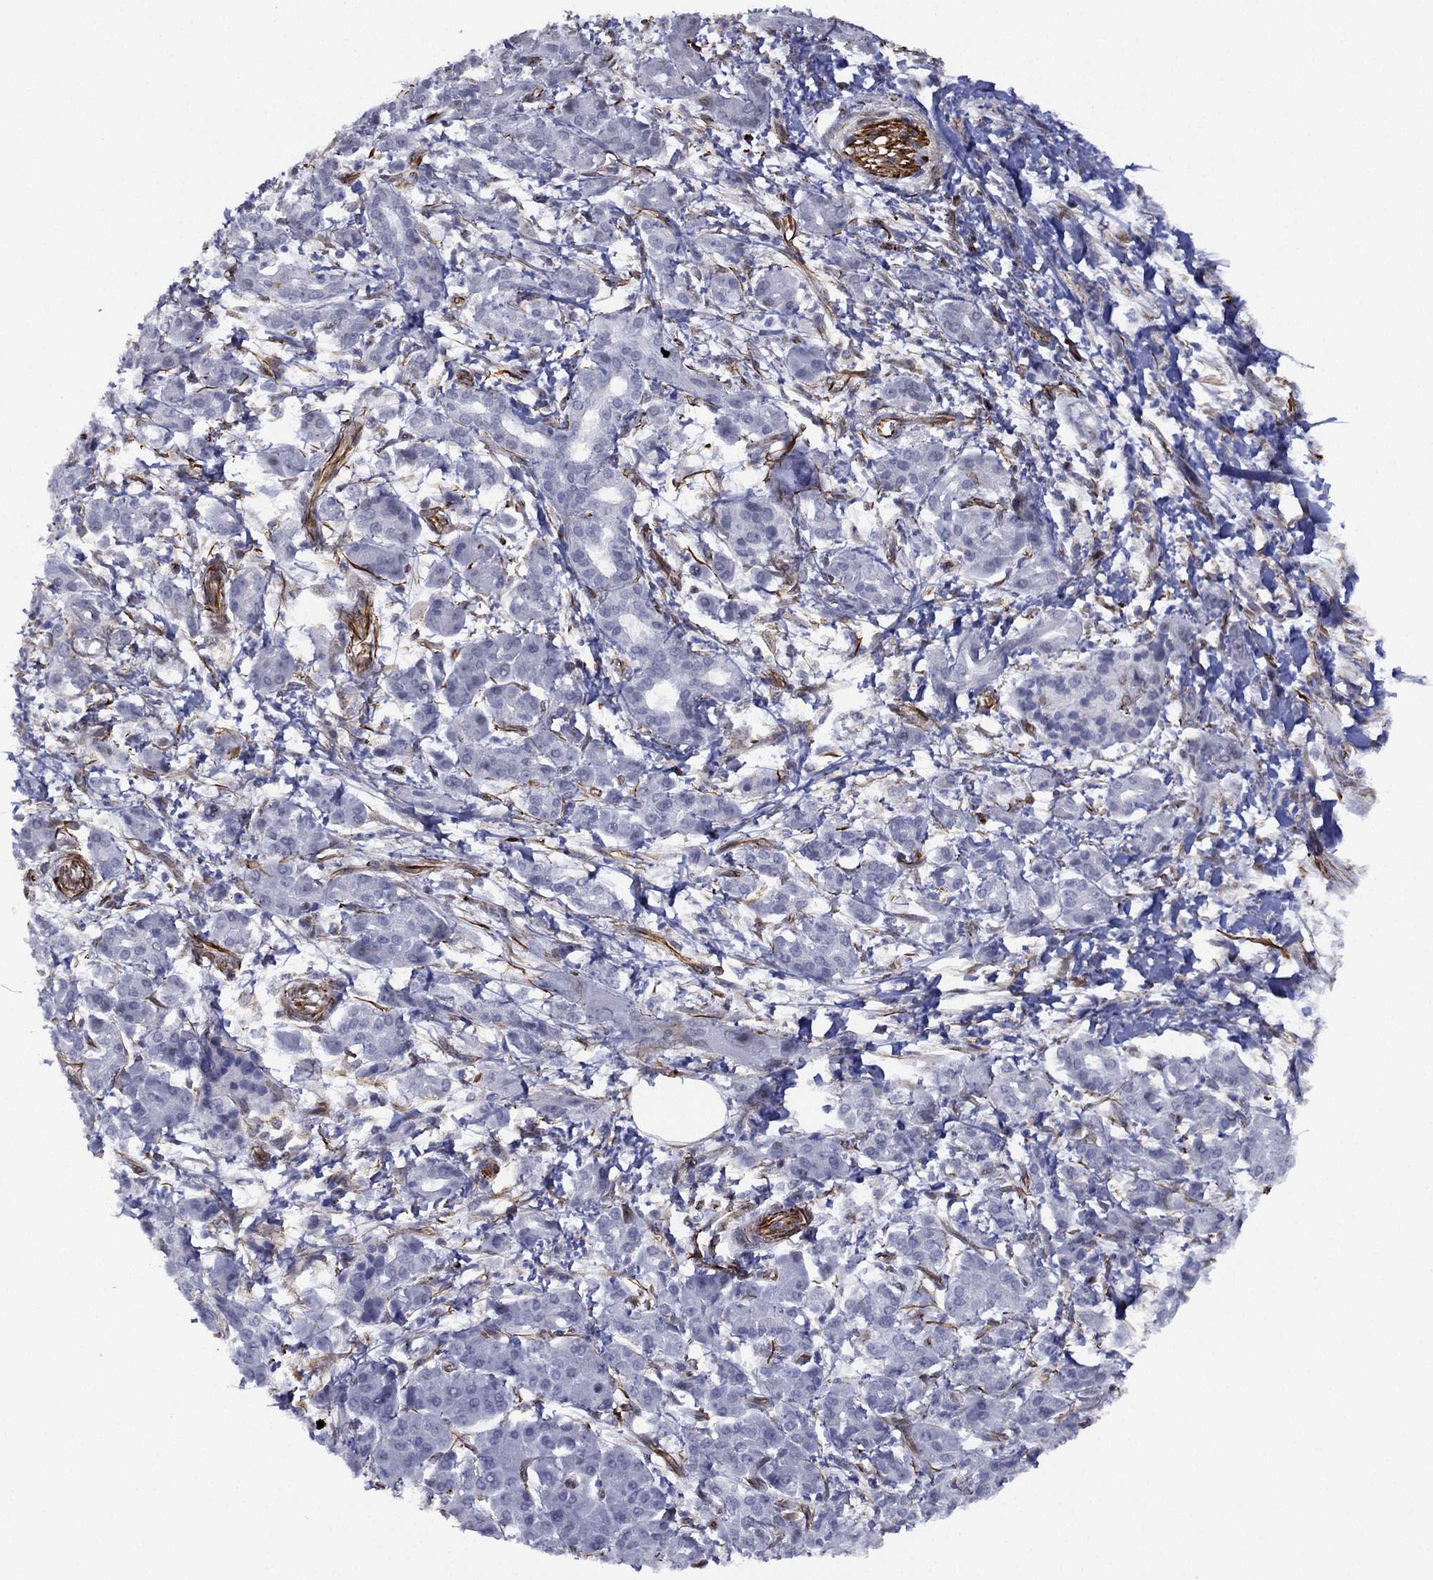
{"staining": {"intensity": "negative", "quantity": "none", "location": "none"}, "tissue": "pancreatic cancer", "cell_type": "Tumor cells", "image_type": "cancer", "snomed": [{"axis": "morphology", "description": "Adenocarcinoma, NOS"}, {"axis": "topography", "description": "Pancreas"}], "caption": "Immunohistochemistry (IHC) of human pancreatic adenocarcinoma exhibits no expression in tumor cells.", "gene": "MAS1", "patient": {"sex": "male", "age": 72}}